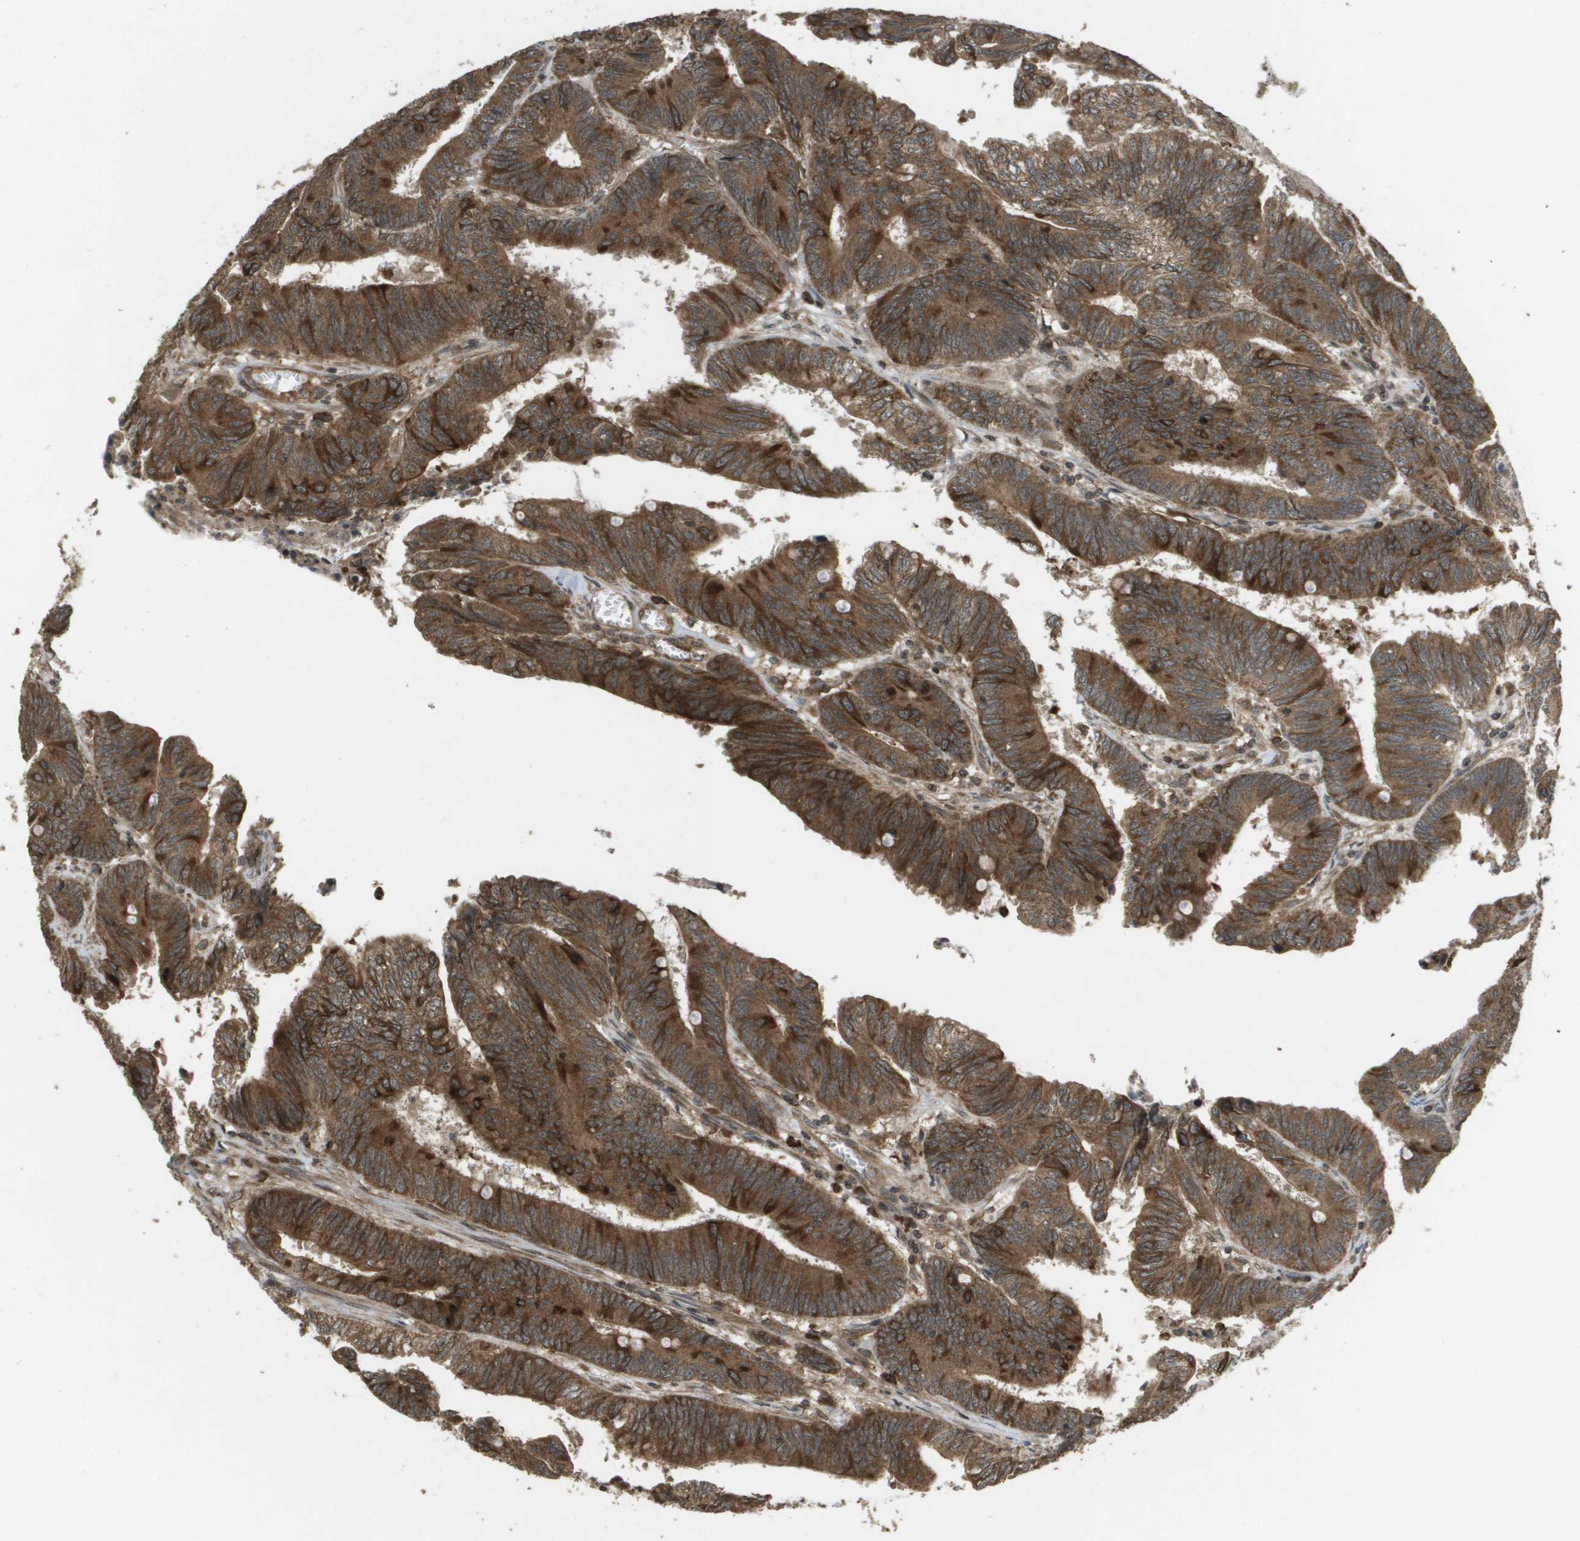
{"staining": {"intensity": "strong", "quantity": ">75%", "location": "cytoplasmic/membranous"}, "tissue": "colorectal cancer", "cell_type": "Tumor cells", "image_type": "cancer", "snomed": [{"axis": "morphology", "description": "Adenocarcinoma, NOS"}, {"axis": "topography", "description": "Colon"}], "caption": "An IHC histopathology image of tumor tissue is shown. Protein staining in brown highlights strong cytoplasmic/membranous positivity in adenocarcinoma (colorectal) within tumor cells.", "gene": "KIF11", "patient": {"sex": "male", "age": 45}}